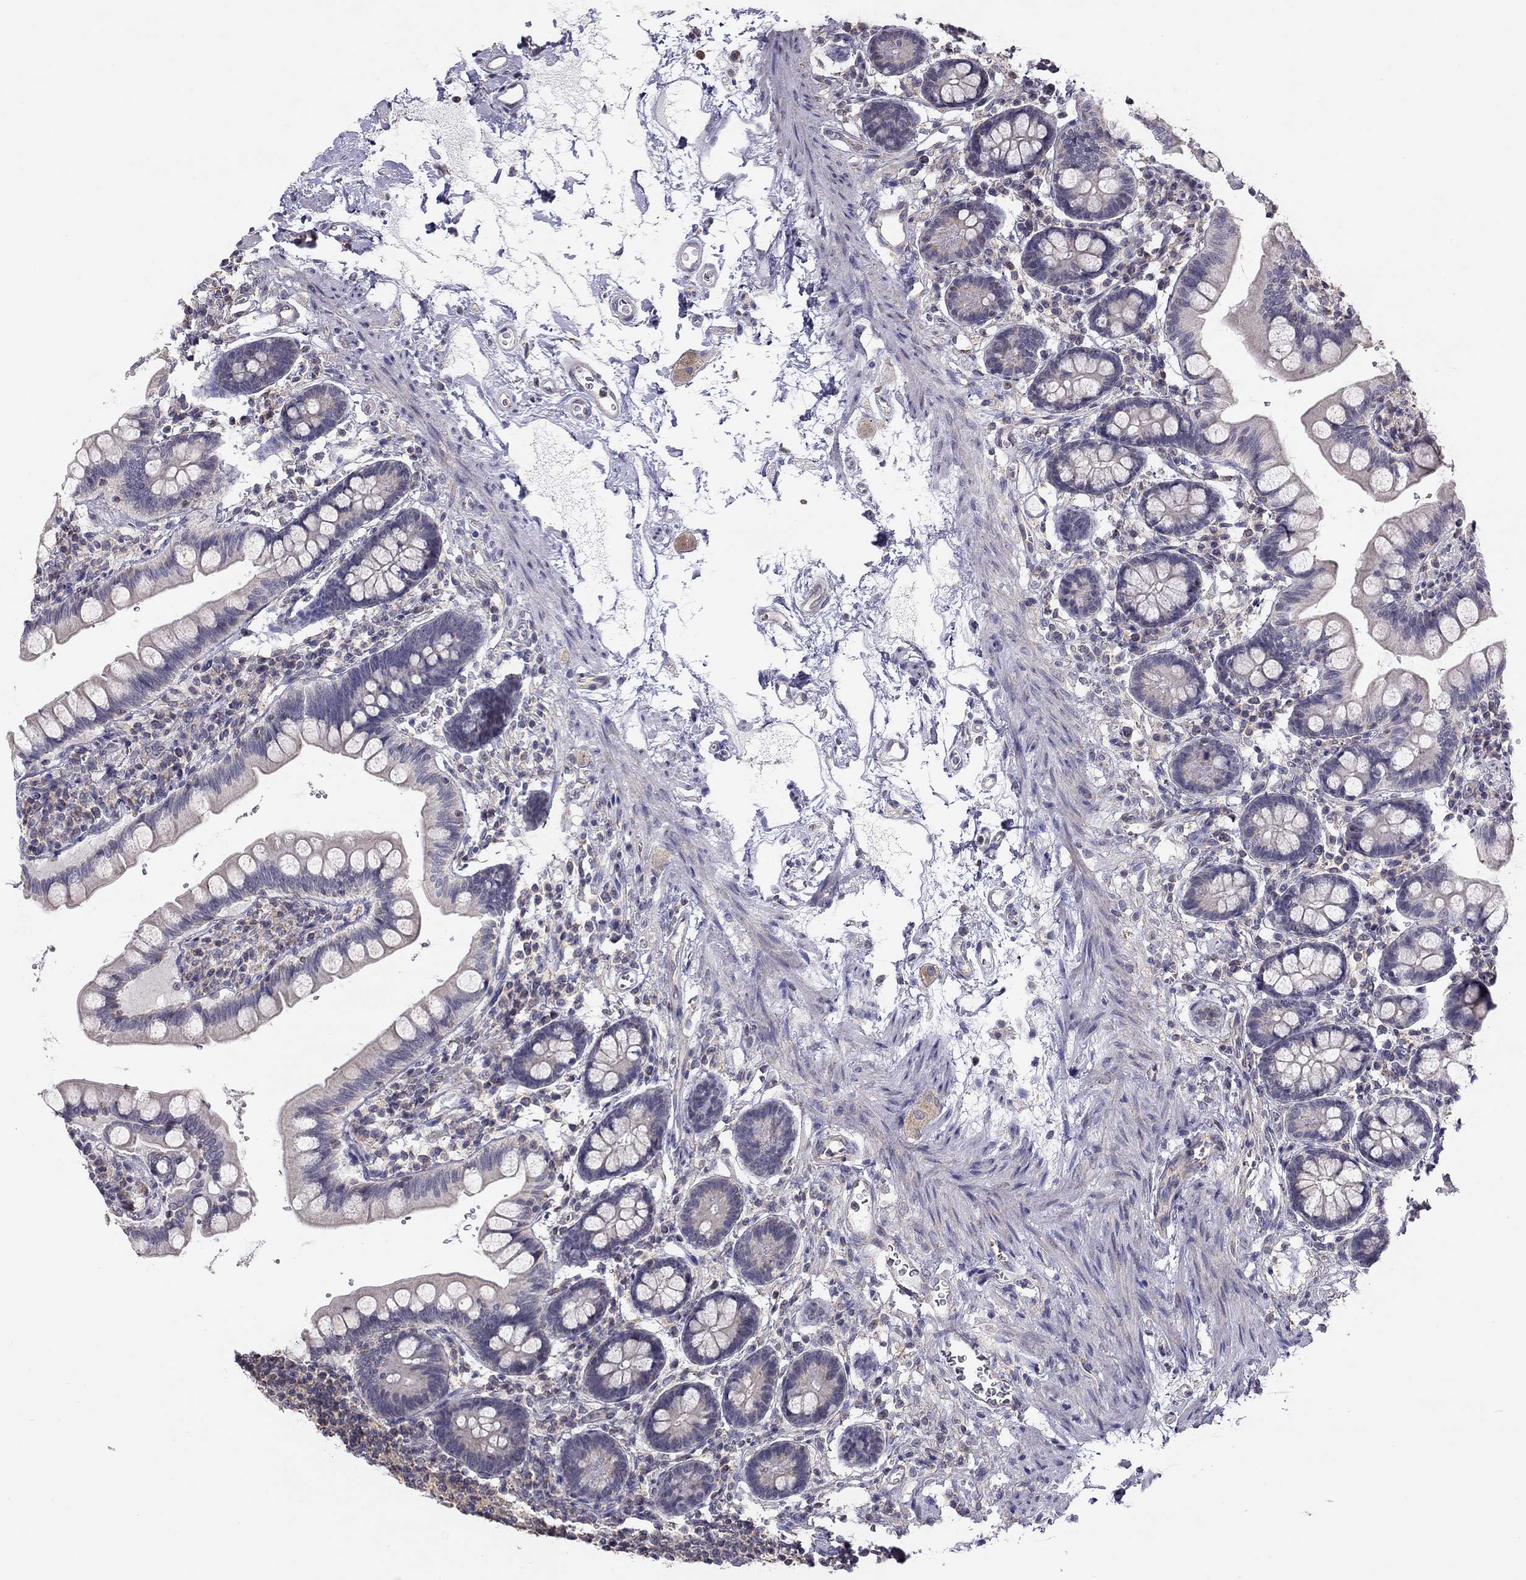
{"staining": {"intensity": "weak", "quantity": "<25%", "location": "cytoplasmic/membranous"}, "tissue": "small intestine", "cell_type": "Glandular cells", "image_type": "normal", "snomed": [{"axis": "morphology", "description": "Normal tissue, NOS"}, {"axis": "topography", "description": "Small intestine"}], "caption": "This micrograph is of unremarkable small intestine stained with immunohistochemistry to label a protein in brown with the nuclei are counter-stained blue. There is no staining in glandular cells. Nuclei are stained in blue.", "gene": "LRIT3", "patient": {"sex": "female", "age": 56}}